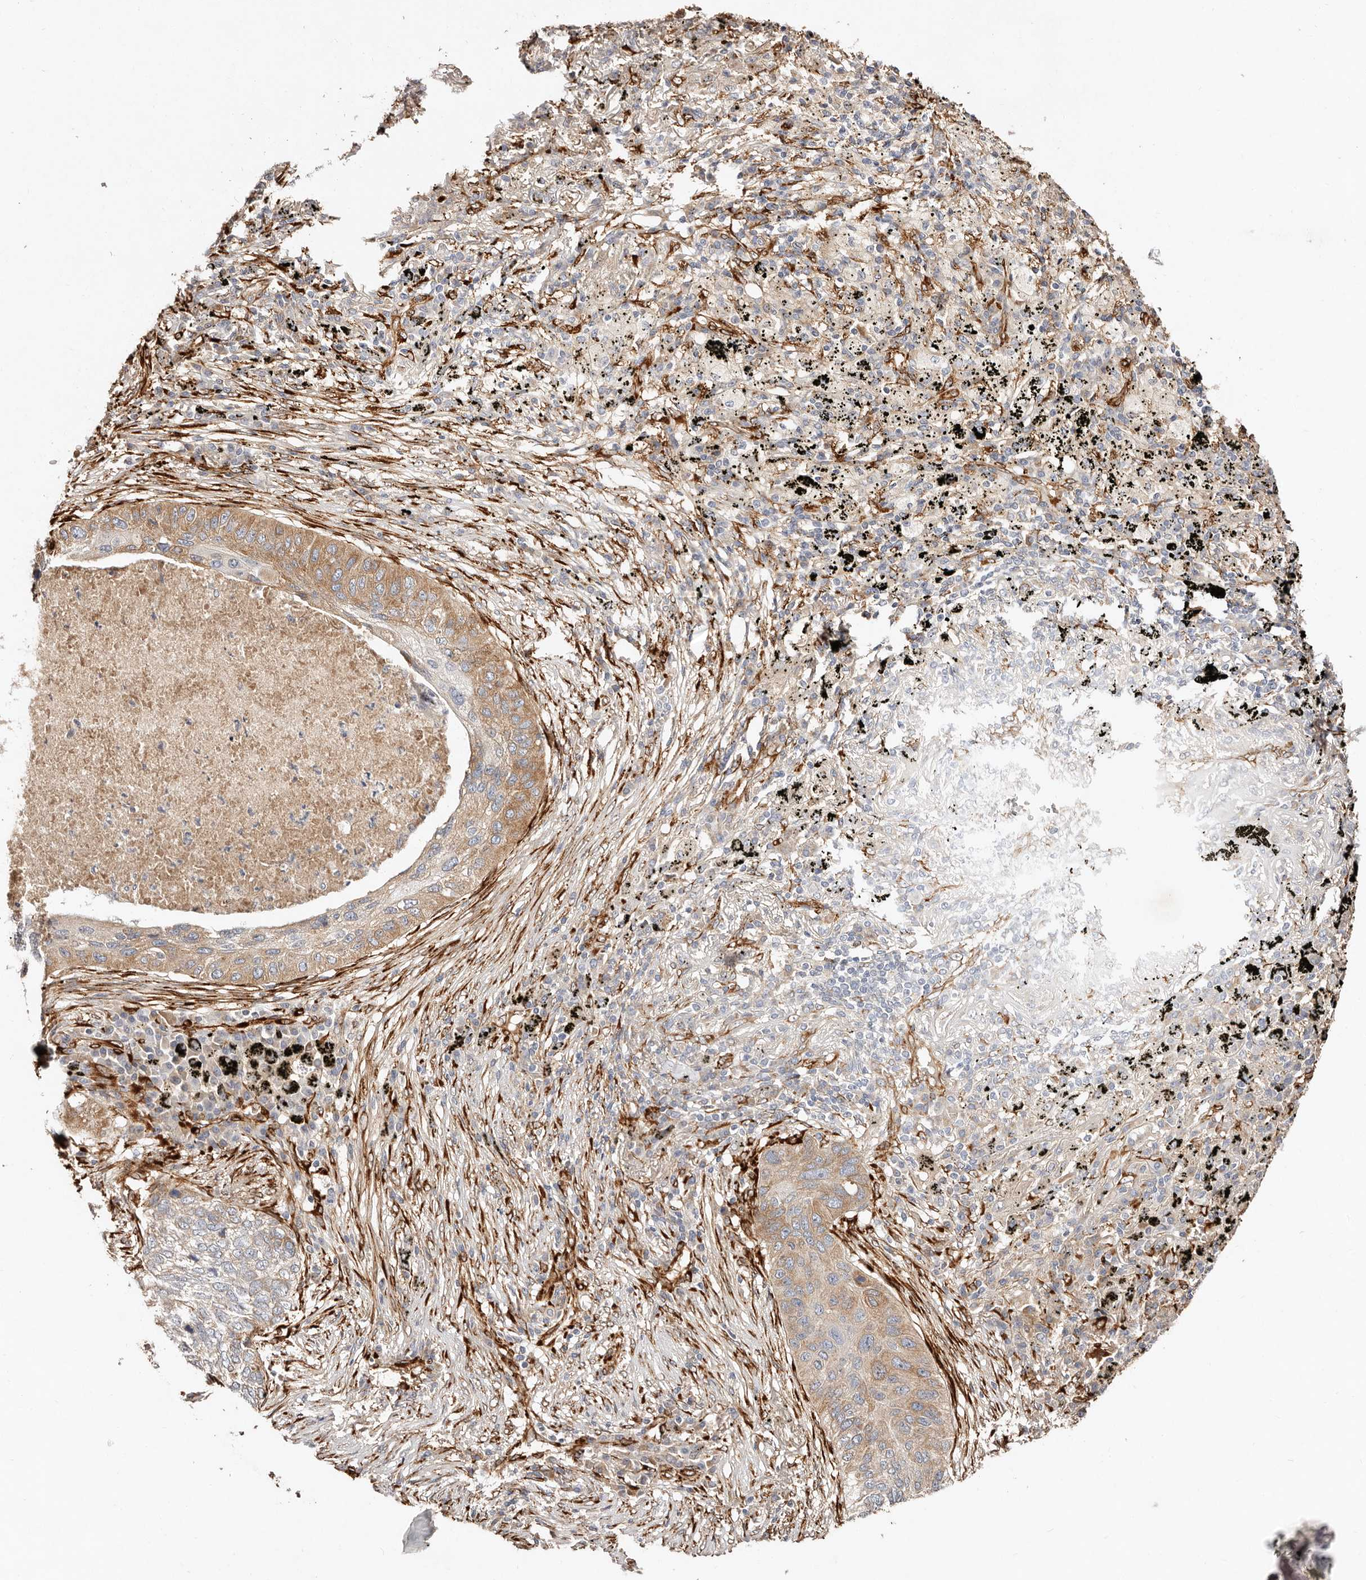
{"staining": {"intensity": "moderate", "quantity": "25%-75%", "location": "cytoplasmic/membranous"}, "tissue": "lung cancer", "cell_type": "Tumor cells", "image_type": "cancer", "snomed": [{"axis": "morphology", "description": "Squamous cell carcinoma, NOS"}, {"axis": "topography", "description": "Lung"}], "caption": "About 25%-75% of tumor cells in squamous cell carcinoma (lung) exhibit moderate cytoplasmic/membranous protein staining as visualized by brown immunohistochemical staining.", "gene": "SERPINH1", "patient": {"sex": "female", "age": 63}}